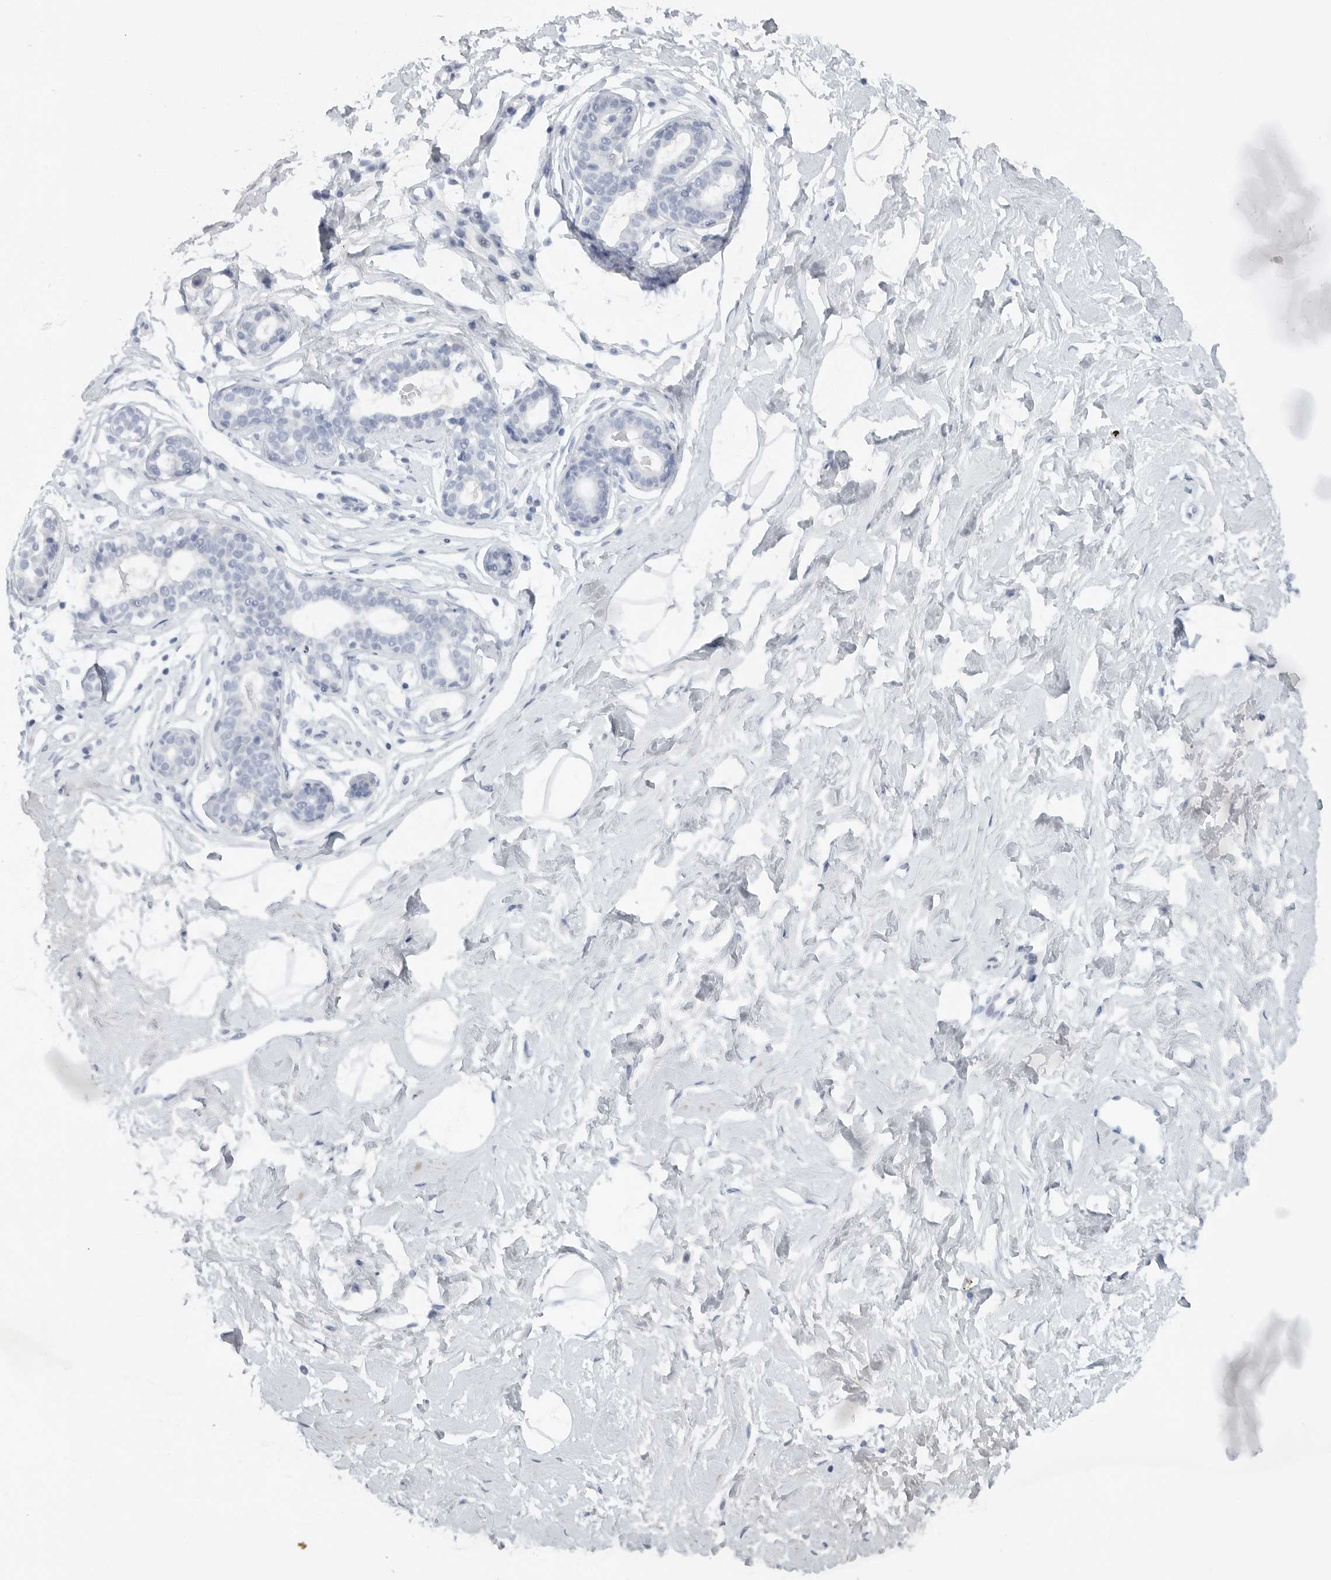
{"staining": {"intensity": "negative", "quantity": "none", "location": "none"}, "tissue": "breast", "cell_type": "Adipocytes", "image_type": "normal", "snomed": [{"axis": "morphology", "description": "Normal tissue, NOS"}, {"axis": "morphology", "description": "Adenoma, NOS"}, {"axis": "topography", "description": "Breast"}], "caption": "High magnification brightfield microscopy of unremarkable breast stained with DAB (3,3'-diaminobenzidine) (brown) and counterstained with hematoxylin (blue): adipocytes show no significant expression.", "gene": "TNR", "patient": {"sex": "female", "age": 23}}